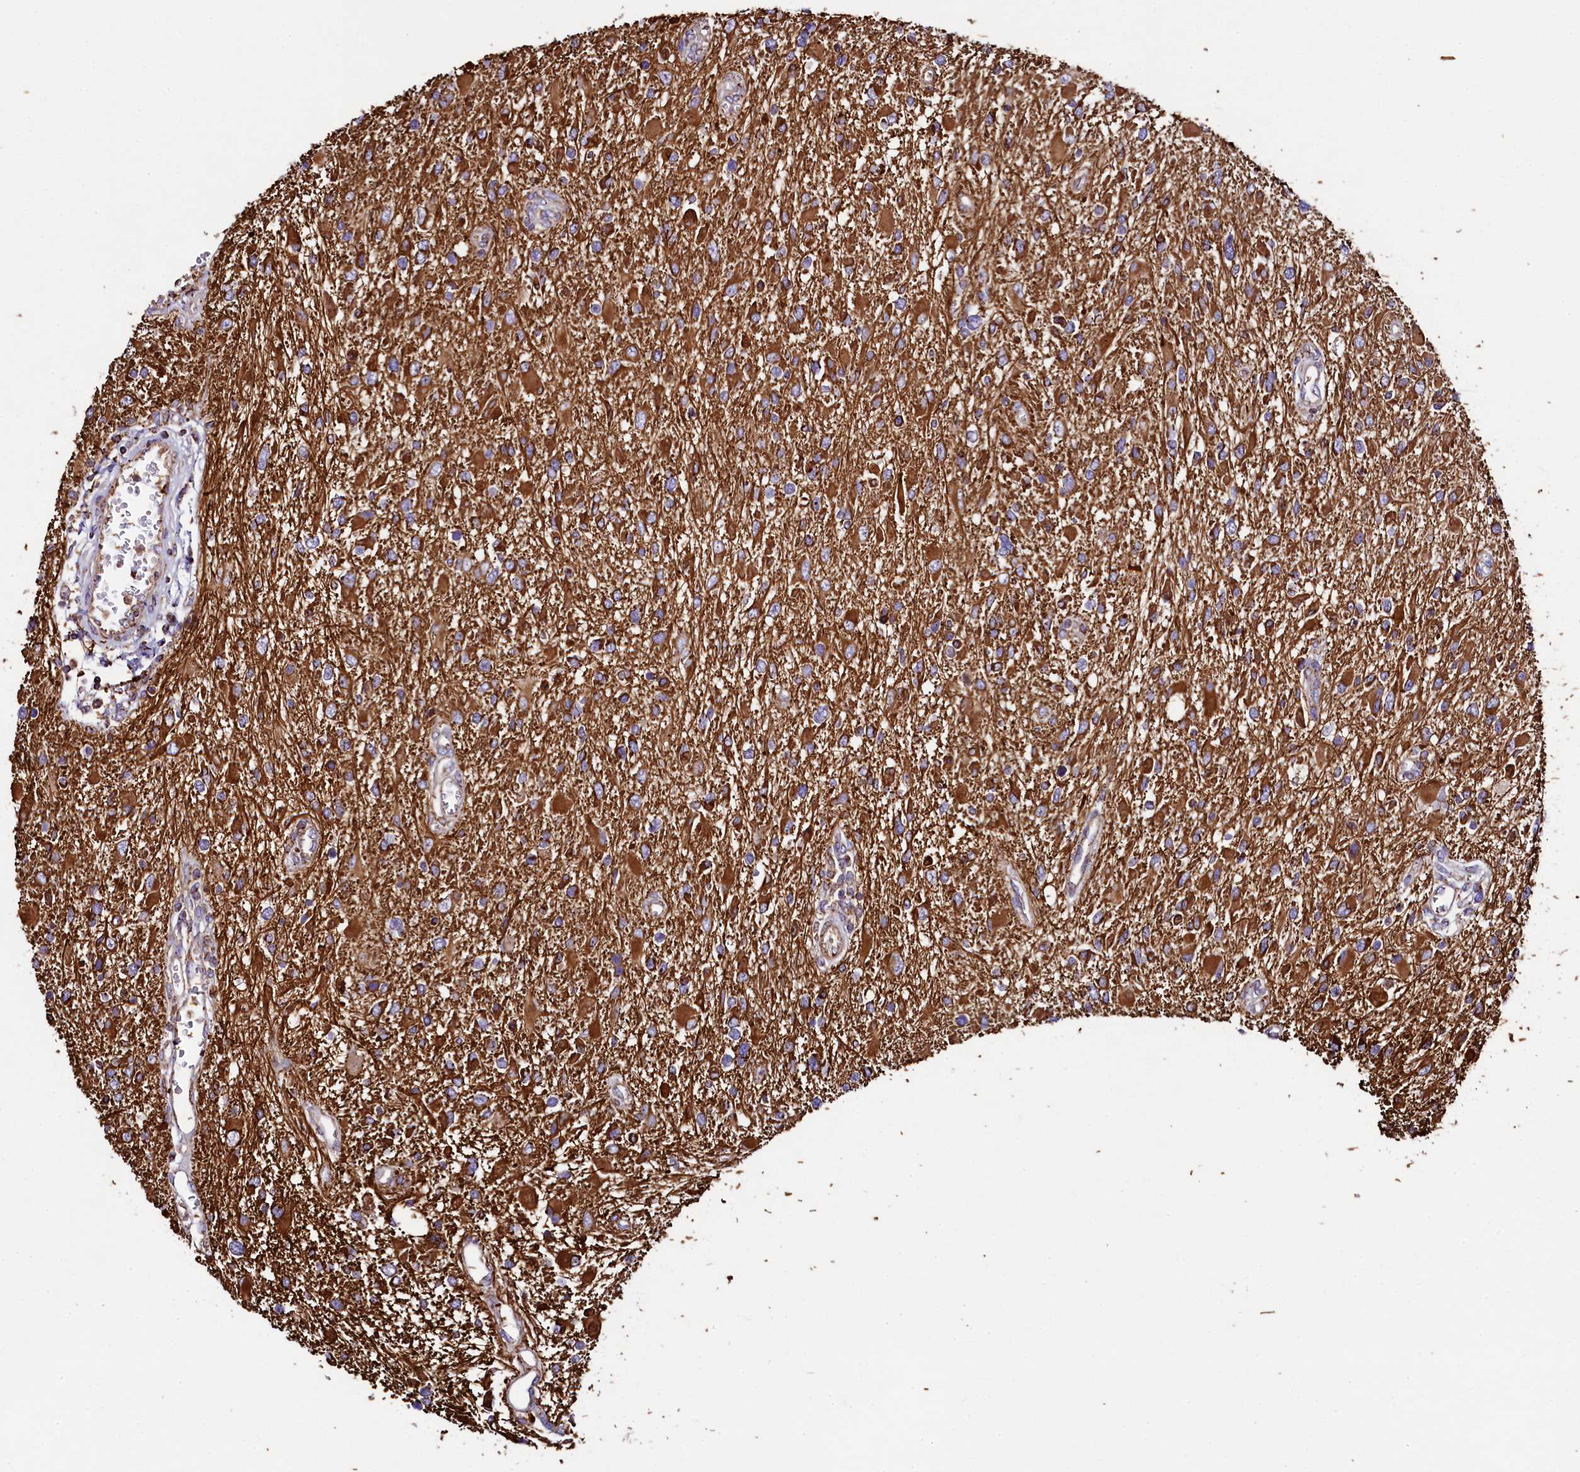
{"staining": {"intensity": "strong", "quantity": ">75%", "location": "cytoplasmic/membranous"}, "tissue": "glioma", "cell_type": "Tumor cells", "image_type": "cancer", "snomed": [{"axis": "morphology", "description": "Glioma, malignant, High grade"}, {"axis": "topography", "description": "Brain"}], "caption": "There is high levels of strong cytoplasmic/membranous expression in tumor cells of glioma, as demonstrated by immunohistochemical staining (brown color).", "gene": "CLYBL", "patient": {"sex": "male", "age": 53}}